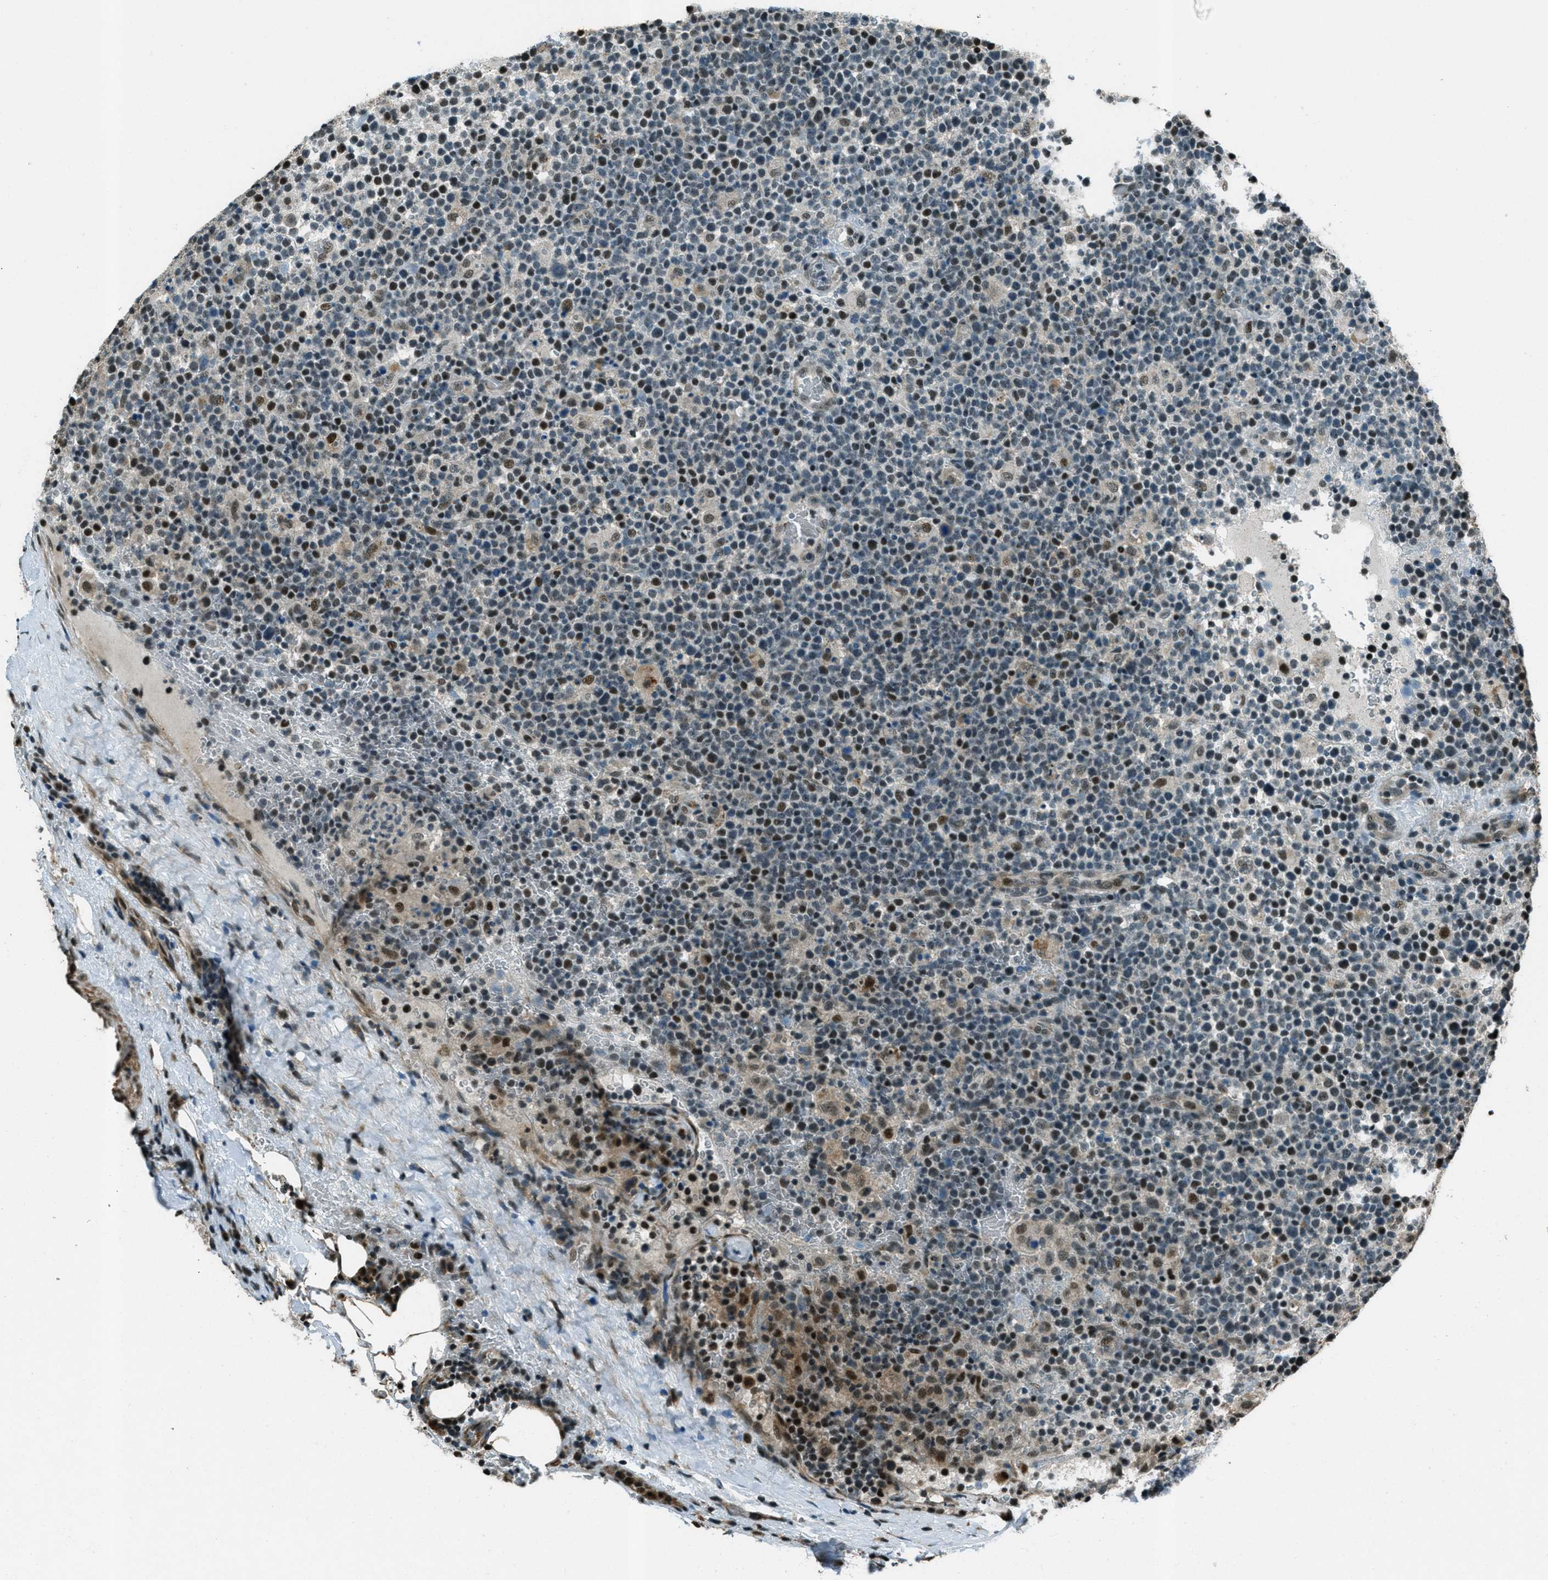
{"staining": {"intensity": "moderate", "quantity": "25%-75%", "location": "cytoplasmic/membranous,nuclear"}, "tissue": "lymphoma", "cell_type": "Tumor cells", "image_type": "cancer", "snomed": [{"axis": "morphology", "description": "Malignant lymphoma, non-Hodgkin's type, High grade"}, {"axis": "topography", "description": "Lymph node"}], "caption": "Immunohistochemical staining of human malignant lymphoma, non-Hodgkin's type (high-grade) shows medium levels of moderate cytoplasmic/membranous and nuclear expression in approximately 25%-75% of tumor cells.", "gene": "TARDBP", "patient": {"sex": "male", "age": 61}}